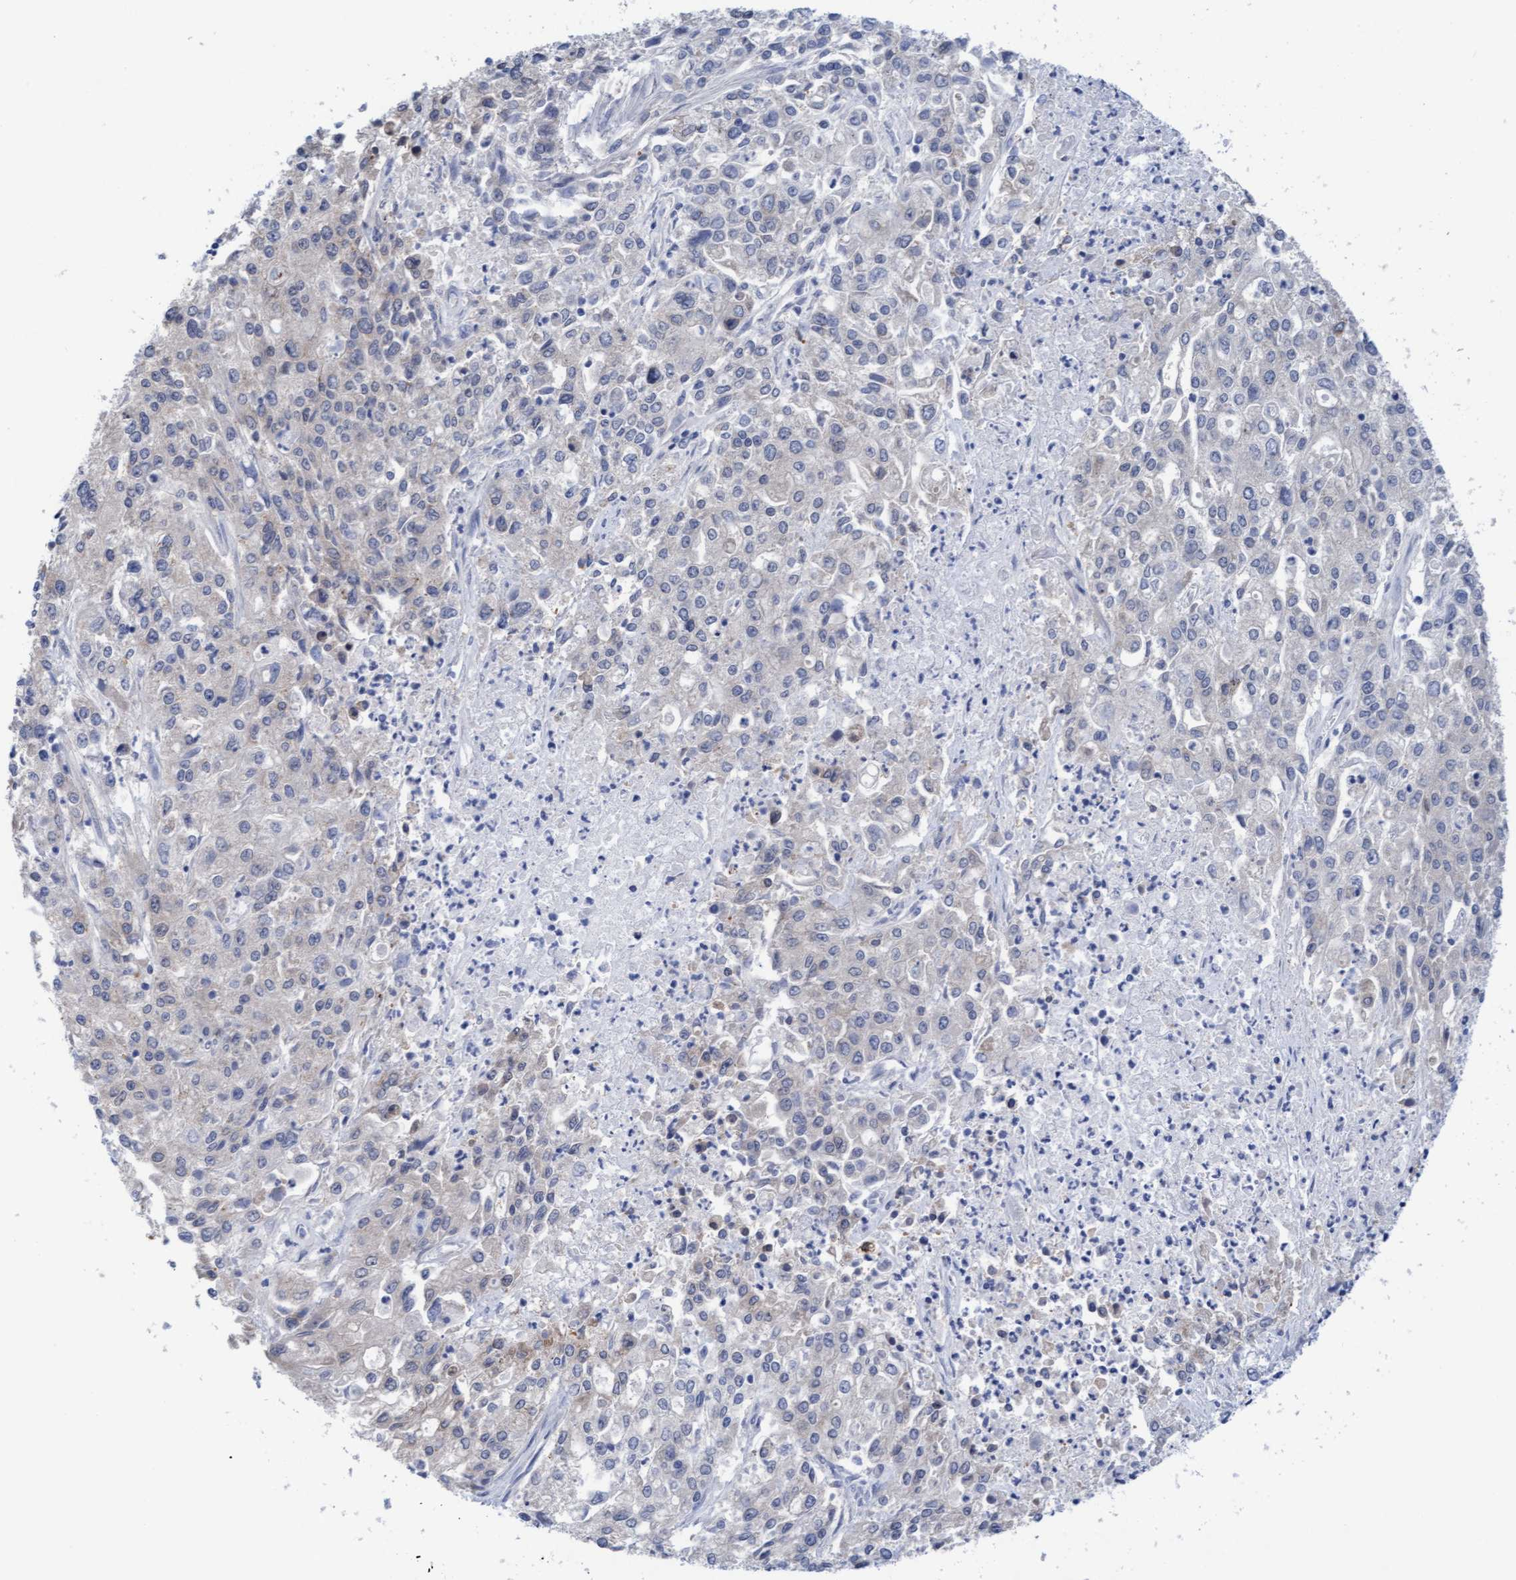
{"staining": {"intensity": "negative", "quantity": "none", "location": "none"}, "tissue": "endometrial cancer", "cell_type": "Tumor cells", "image_type": "cancer", "snomed": [{"axis": "morphology", "description": "Adenocarcinoma, NOS"}, {"axis": "topography", "description": "Endometrium"}], "caption": "The immunohistochemistry micrograph has no significant expression in tumor cells of adenocarcinoma (endometrial) tissue.", "gene": "PLCD1", "patient": {"sex": "female", "age": 49}}